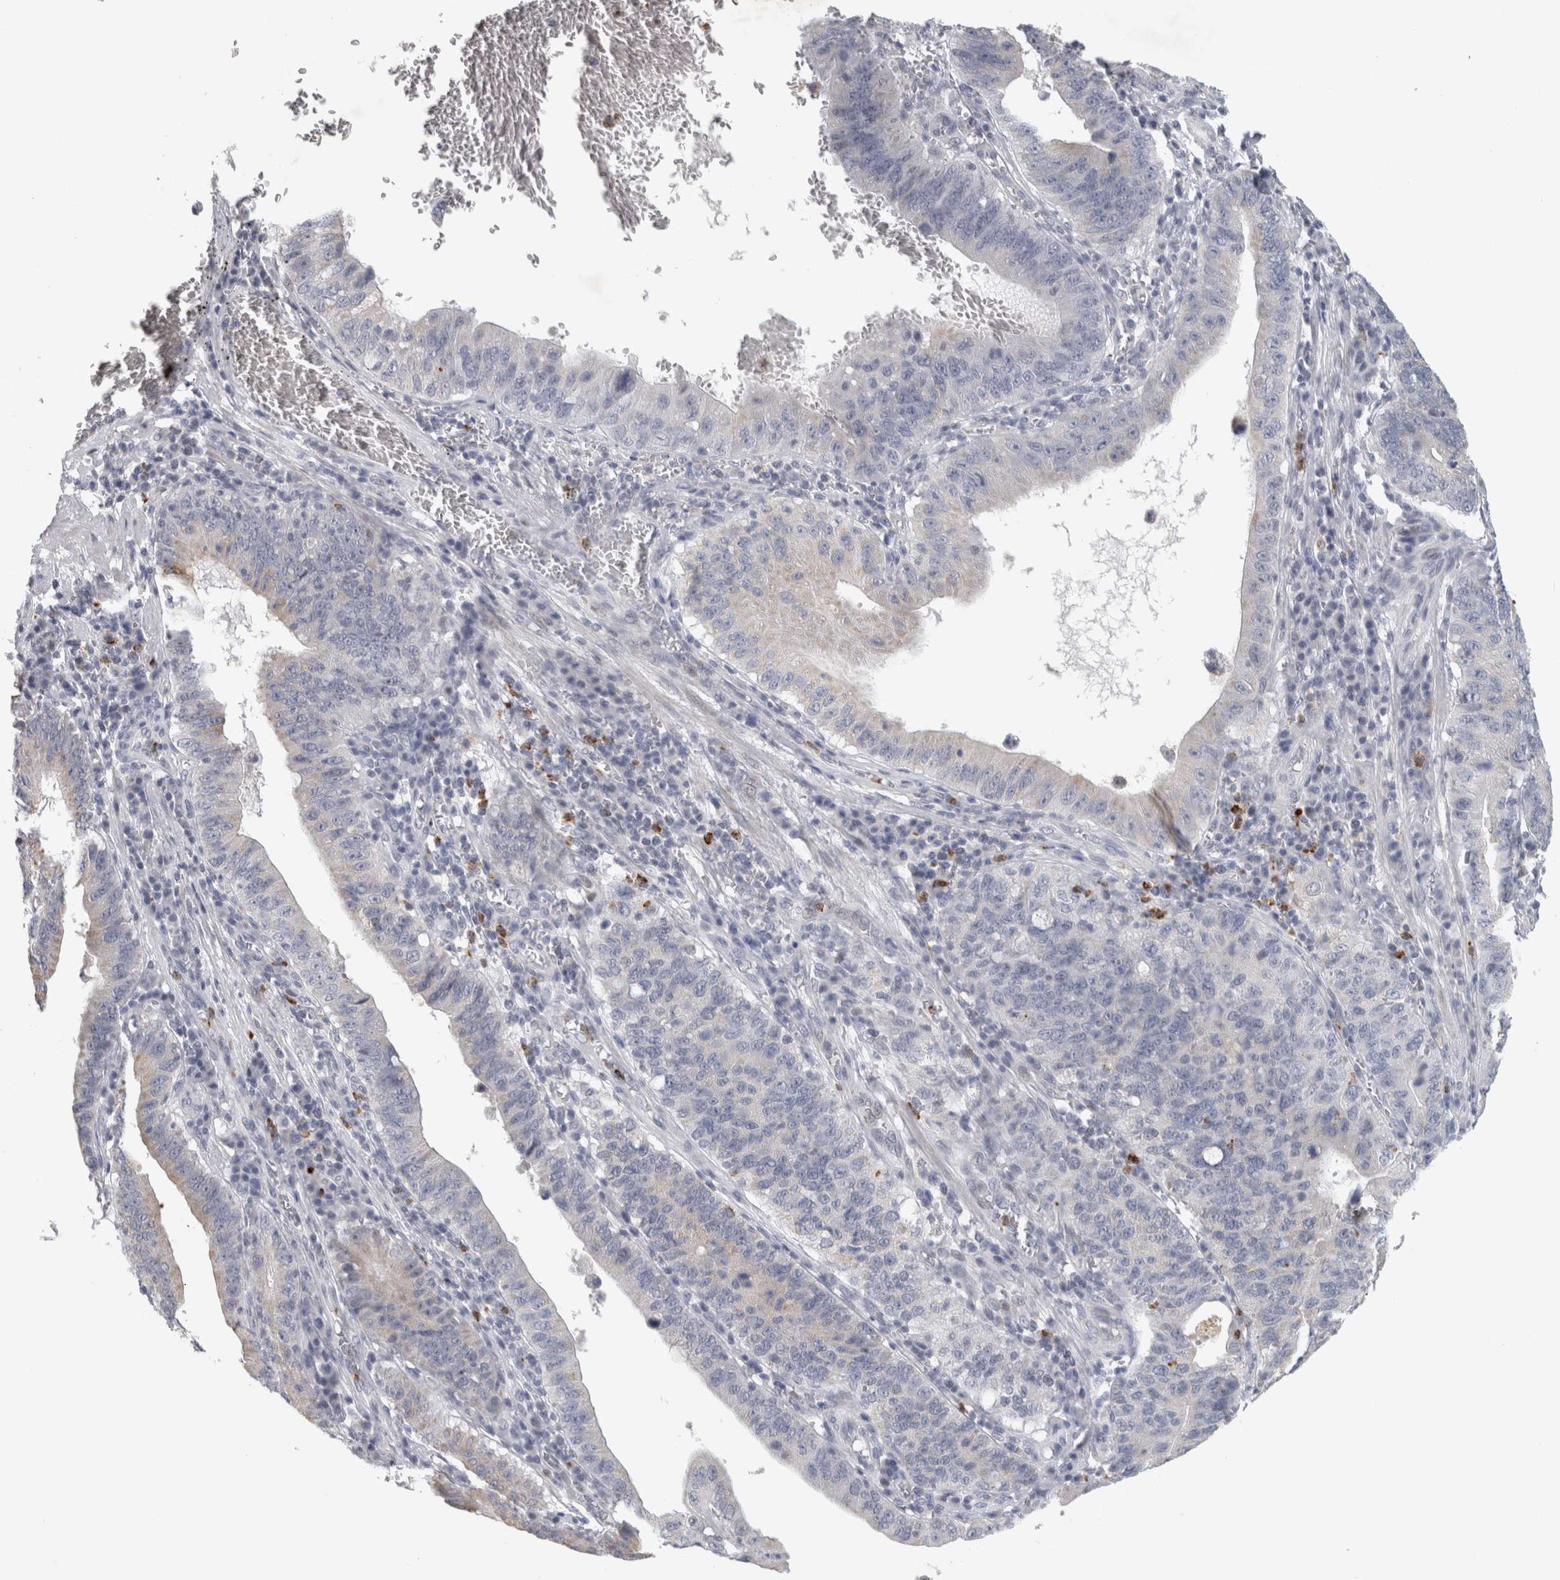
{"staining": {"intensity": "negative", "quantity": "none", "location": "none"}, "tissue": "stomach cancer", "cell_type": "Tumor cells", "image_type": "cancer", "snomed": [{"axis": "morphology", "description": "Adenocarcinoma, NOS"}, {"axis": "topography", "description": "Stomach"}, {"axis": "topography", "description": "Gastric cardia"}], "caption": "DAB immunohistochemical staining of human adenocarcinoma (stomach) reveals no significant expression in tumor cells.", "gene": "PTPRN2", "patient": {"sex": "male", "age": 59}}